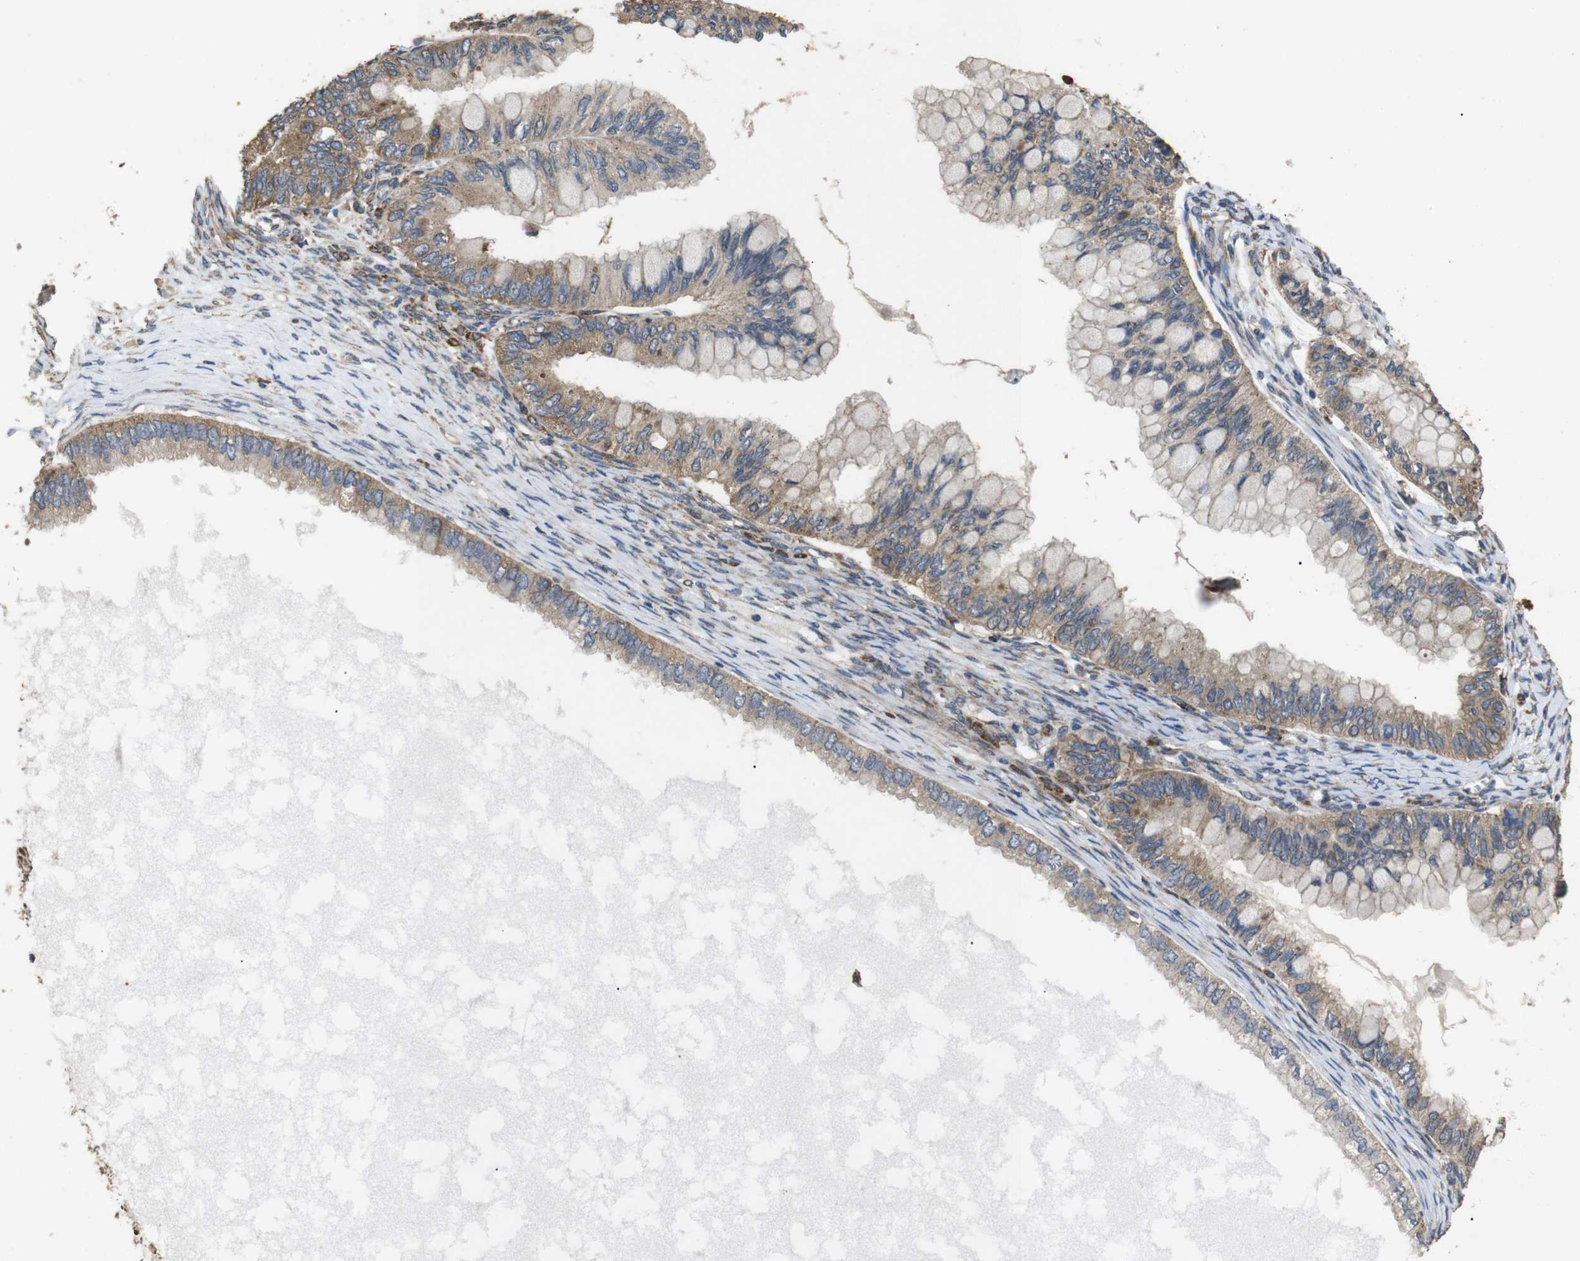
{"staining": {"intensity": "moderate", "quantity": "25%-75%", "location": "cytoplasmic/membranous"}, "tissue": "ovarian cancer", "cell_type": "Tumor cells", "image_type": "cancer", "snomed": [{"axis": "morphology", "description": "Cystadenocarcinoma, mucinous, NOS"}, {"axis": "topography", "description": "Ovary"}], "caption": "Moderate cytoplasmic/membranous expression is appreciated in approximately 25%-75% of tumor cells in ovarian mucinous cystadenocarcinoma.", "gene": "BNIP3", "patient": {"sex": "female", "age": 80}}